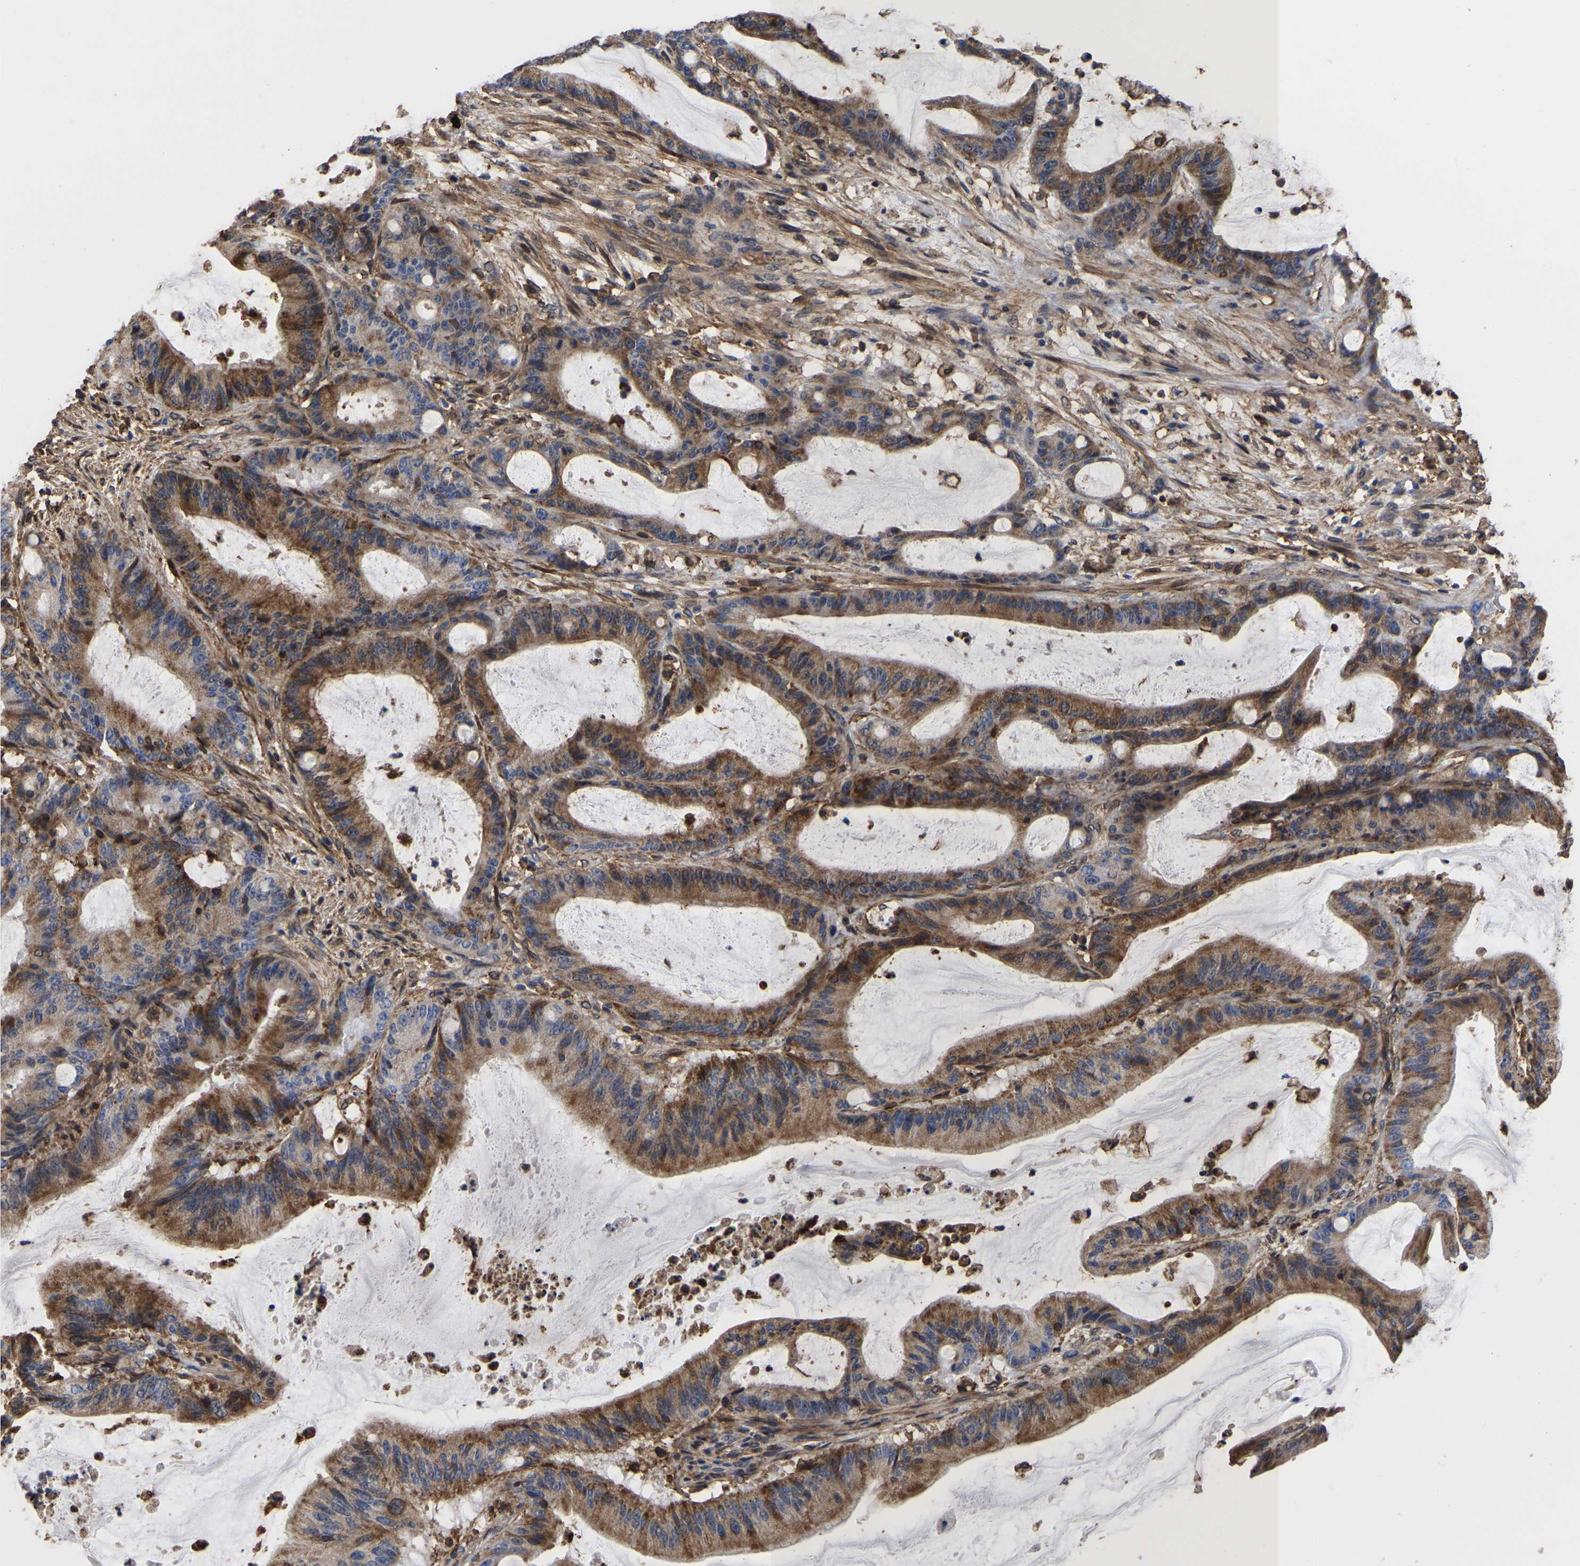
{"staining": {"intensity": "moderate", "quantity": ">75%", "location": "cytoplasmic/membranous"}, "tissue": "liver cancer", "cell_type": "Tumor cells", "image_type": "cancer", "snomed": [{"axis": "morphology", "description": "Normal tissue, NOS"}, {"axis": "morphology", "description": "Cholangiocarcinoma"}, {"axis": "topography", "description": "Liver"}, {"axis": "topography", "description": "Peripheral nerve tissue"}], "caption": "Moderate cytoplasmic/membranous staining is identified in about >75% of tumor cells in cholangiocarcinoma (liver). The protein of interest is shown in brown color, while the nuclei are stained blue.", "gene": "LIF", "patient": {"sex": "female", "age": 73}}